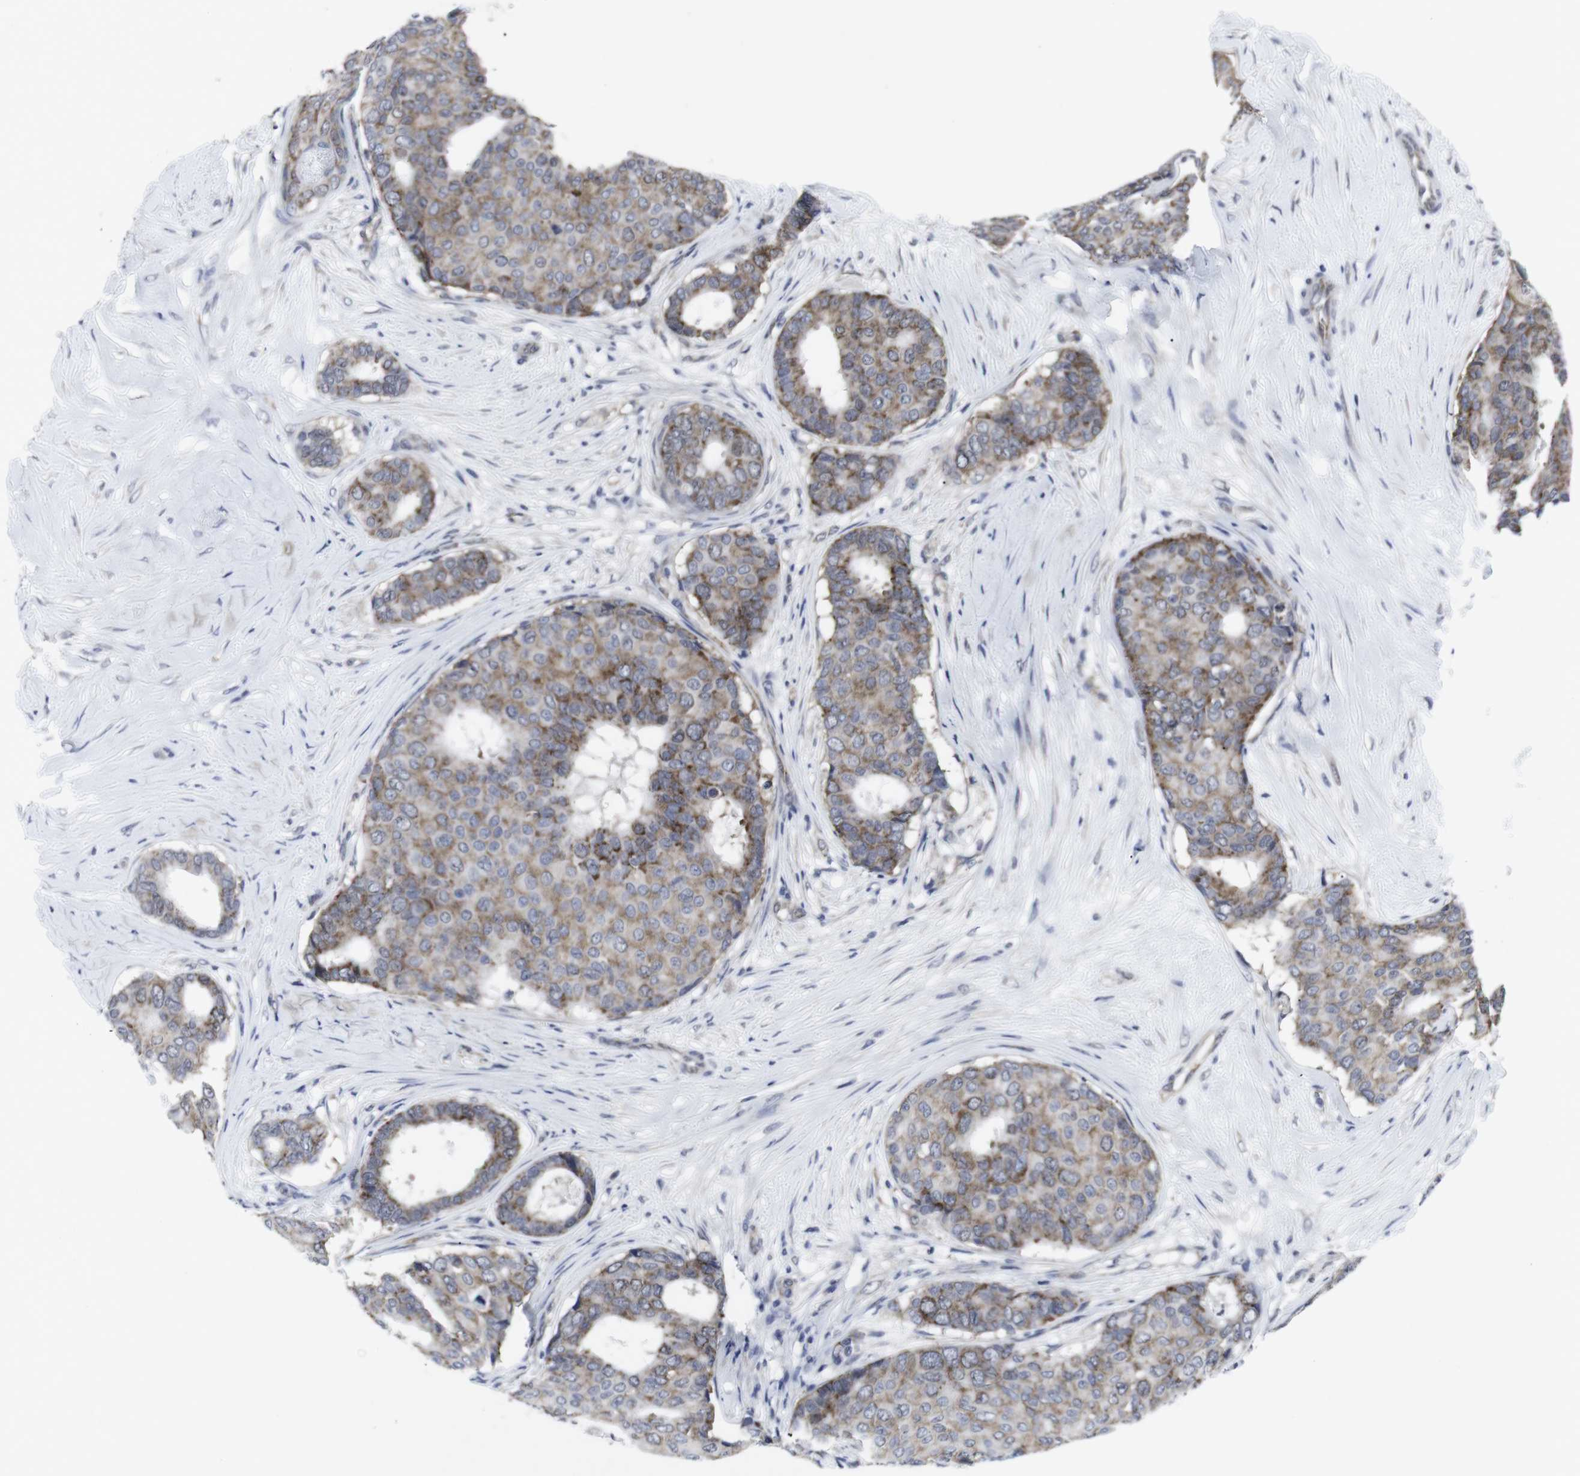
{"staining": {"intensity": "moderate", "quantity": ">75%", "location": "cytoplasmic/membranous"}, "tissue": "breast cancer", "cell_type": "Tumor cells", "image_type": "cancer", "snomed": [{"axis": "morphology", "description": "Duct carcinoma"}, {"axis": "topography", "description": "Breast"}], "caption": "DAB immunohistochemical staining of breast intraductal carcinoma demonstrates moderate cytoplasmic/membranous protein expression in approximately >75% of tumor cells.", "gene": "GEMIN2", "patient": {"sex": "female", "age": 75}}